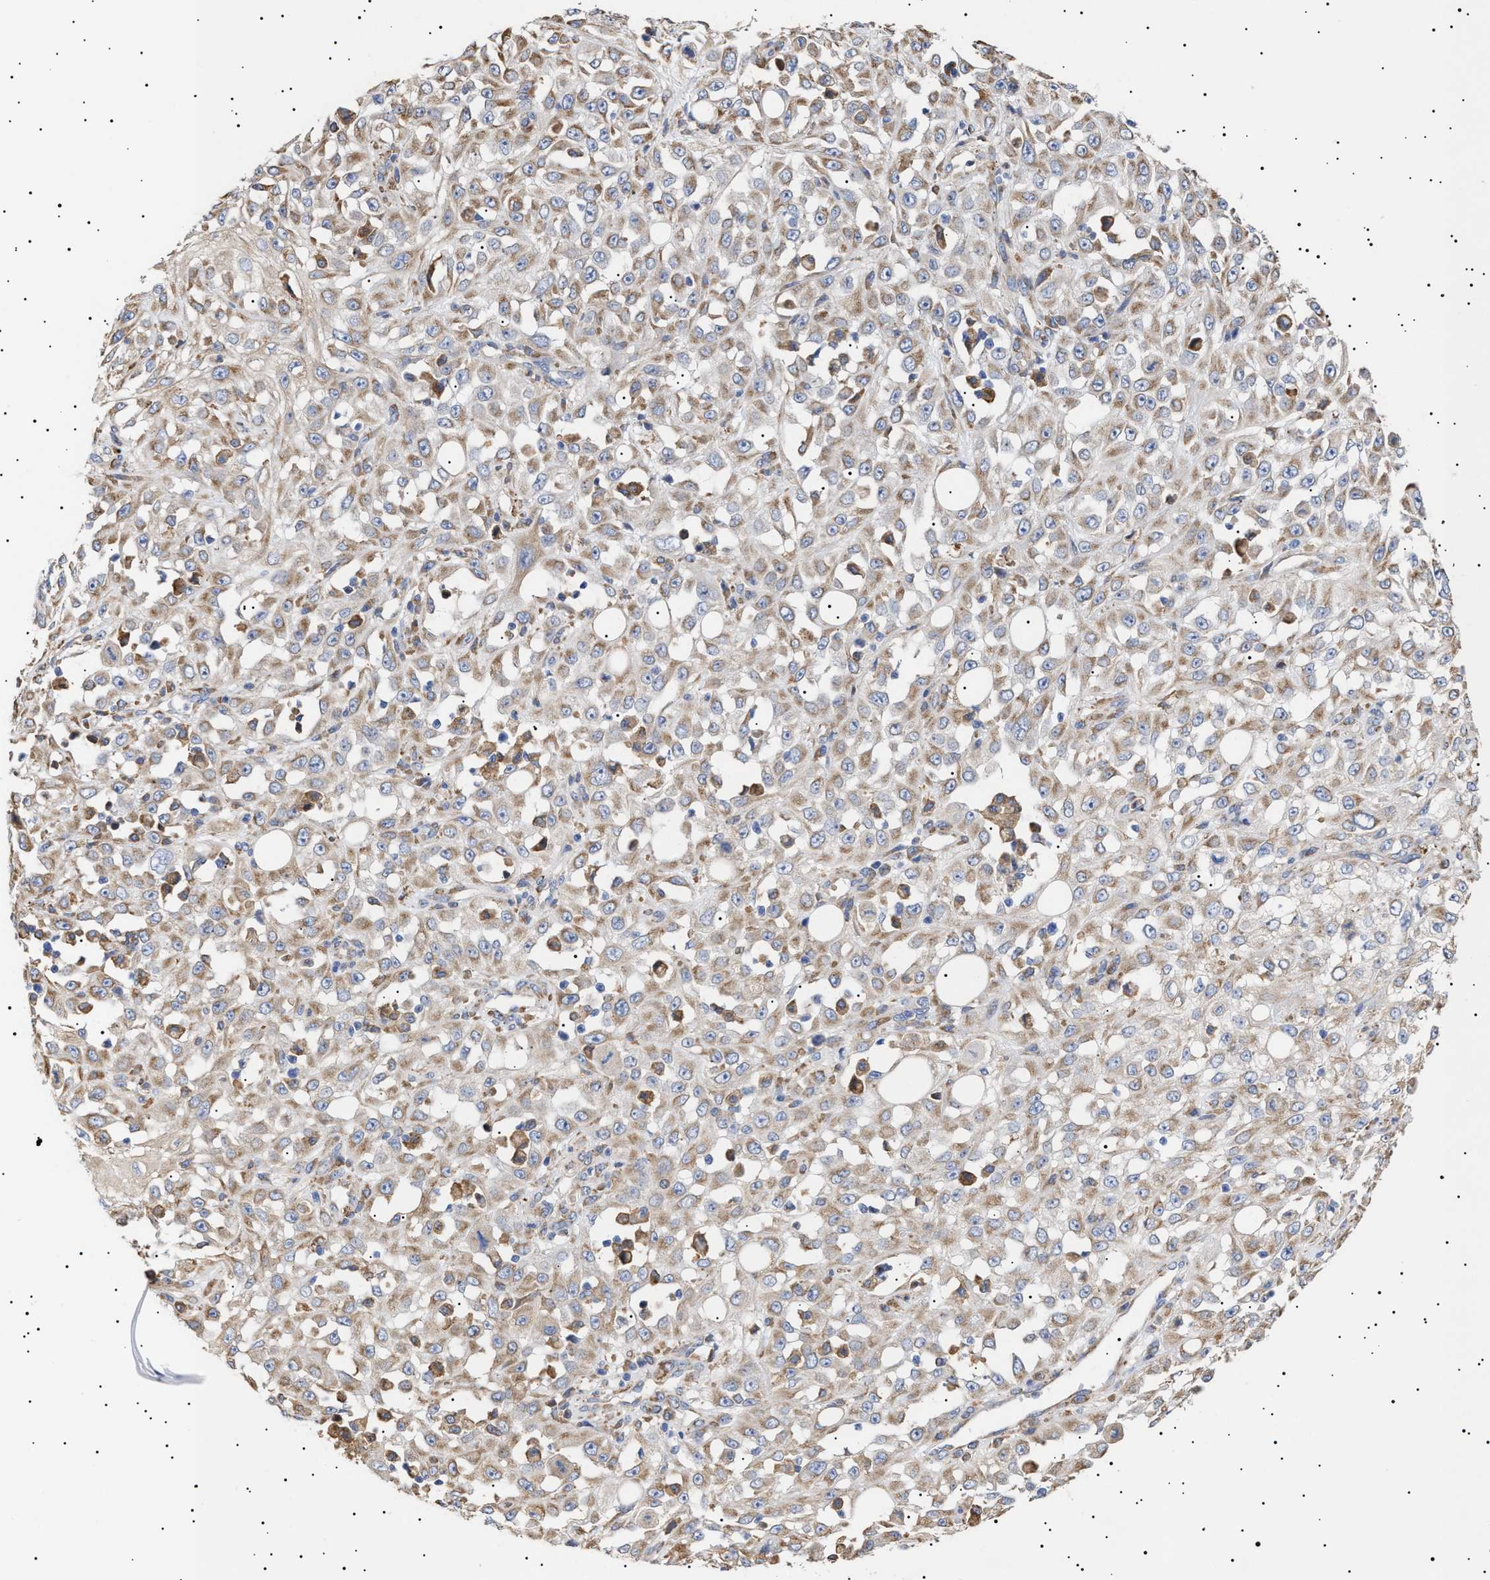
{"staining": {"intensity": "weak", "quantity": ">75%", "location": "cytoplasmic/membranous"}, "tissue": "skin cancer", "cell_type": "Tumor cells", "image_type": "cancer", "snomed": [{"axis": "morphology", "description": "Squamous cell carcinoma, NOS"}, {"axis": "morphology", "description": "Squamous cell carcinoma, metastatic, NOS"}, {"axis": "topography", "description": "Skin"}, {"axis": "topography", "description": "Lymph node"}], "caption": "Metastatic squamous cell carcinoma (skin) stained with immunohistochemistry demonstrates weak cytoplasmic/membranous staining in approximately >75% of tumor cells.", "gene": "ERCC6L2", "patient": {"sex": "male", "age": 75}}